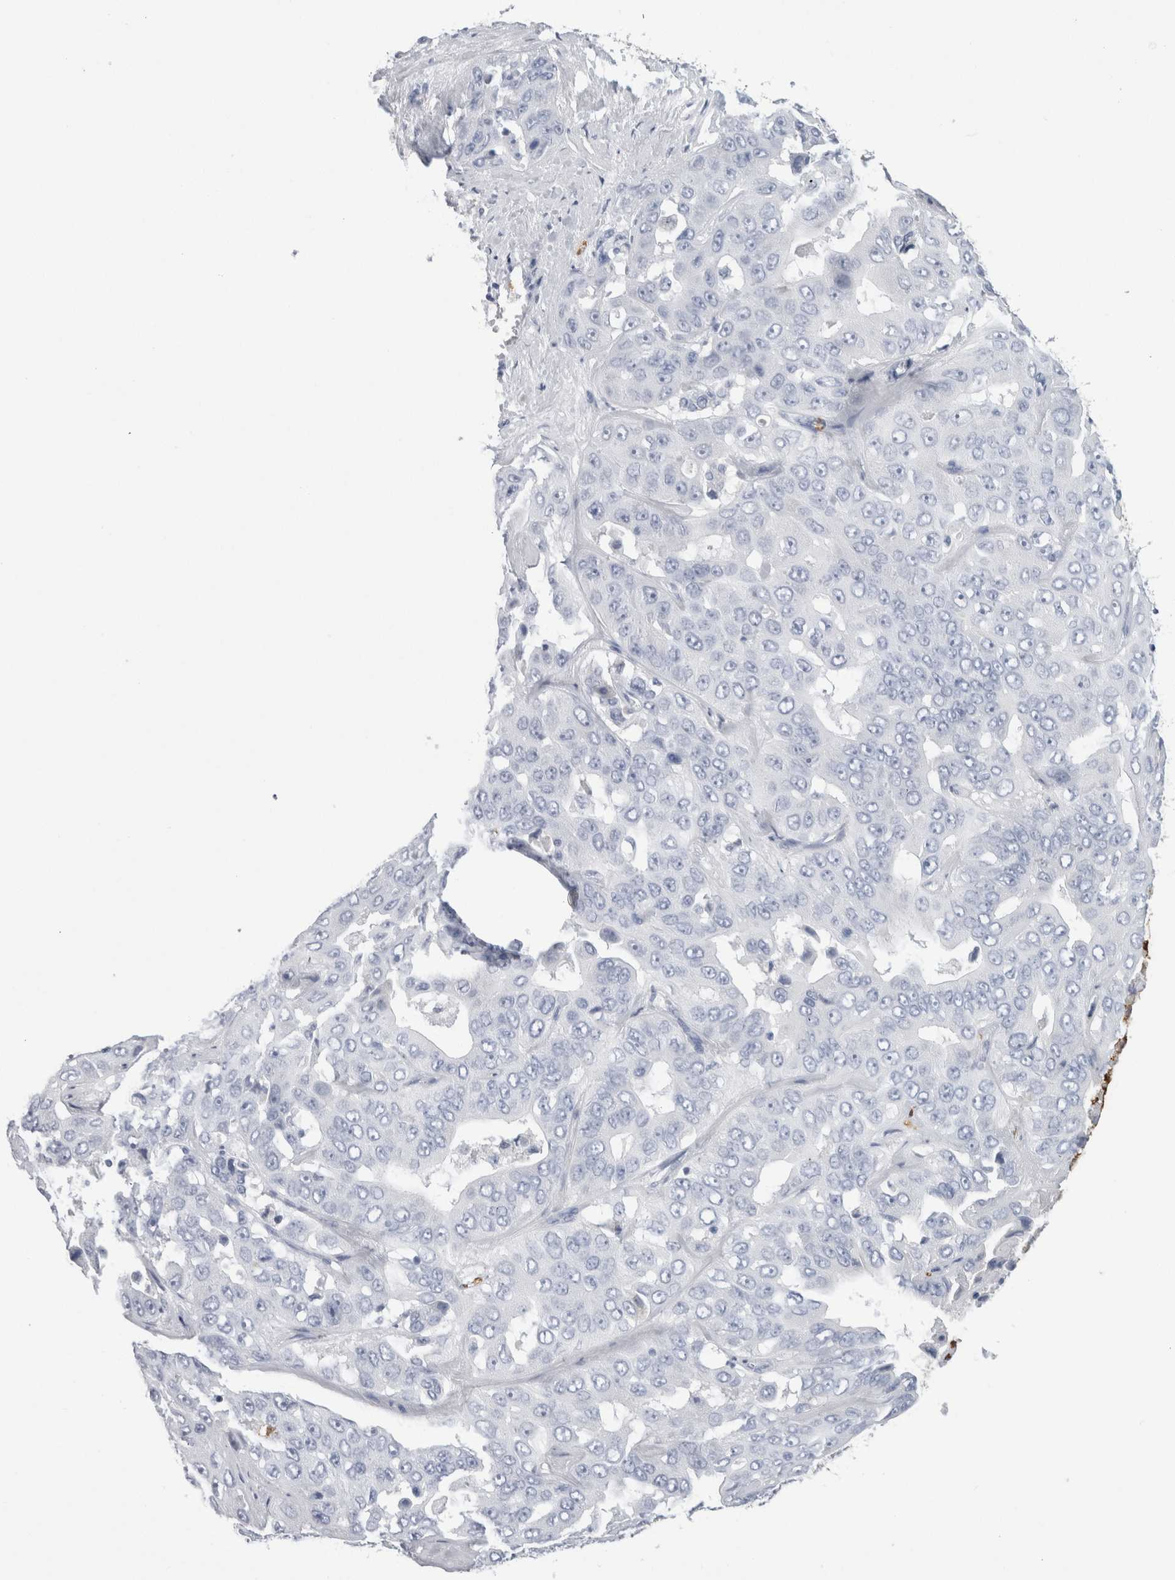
{"staining": {"intensity": "negative", "quantity": "none", "location": "none"}, "tissue": "liver cancer", "cell_type": "Tumor cells", "image_type": "cancer", "snomed": [{"axis": "morphology", "description": "Cholangiocarcinoma"}, {"axis": "topography", "description": "Liver"}], "caption": "DAB immunohistochemical staining of human cholangiocarcinoma (liver) displays no significant positivity in tumor cells.", "gene": "S100A12", "patient": {"sex": "female", "age": 52}}